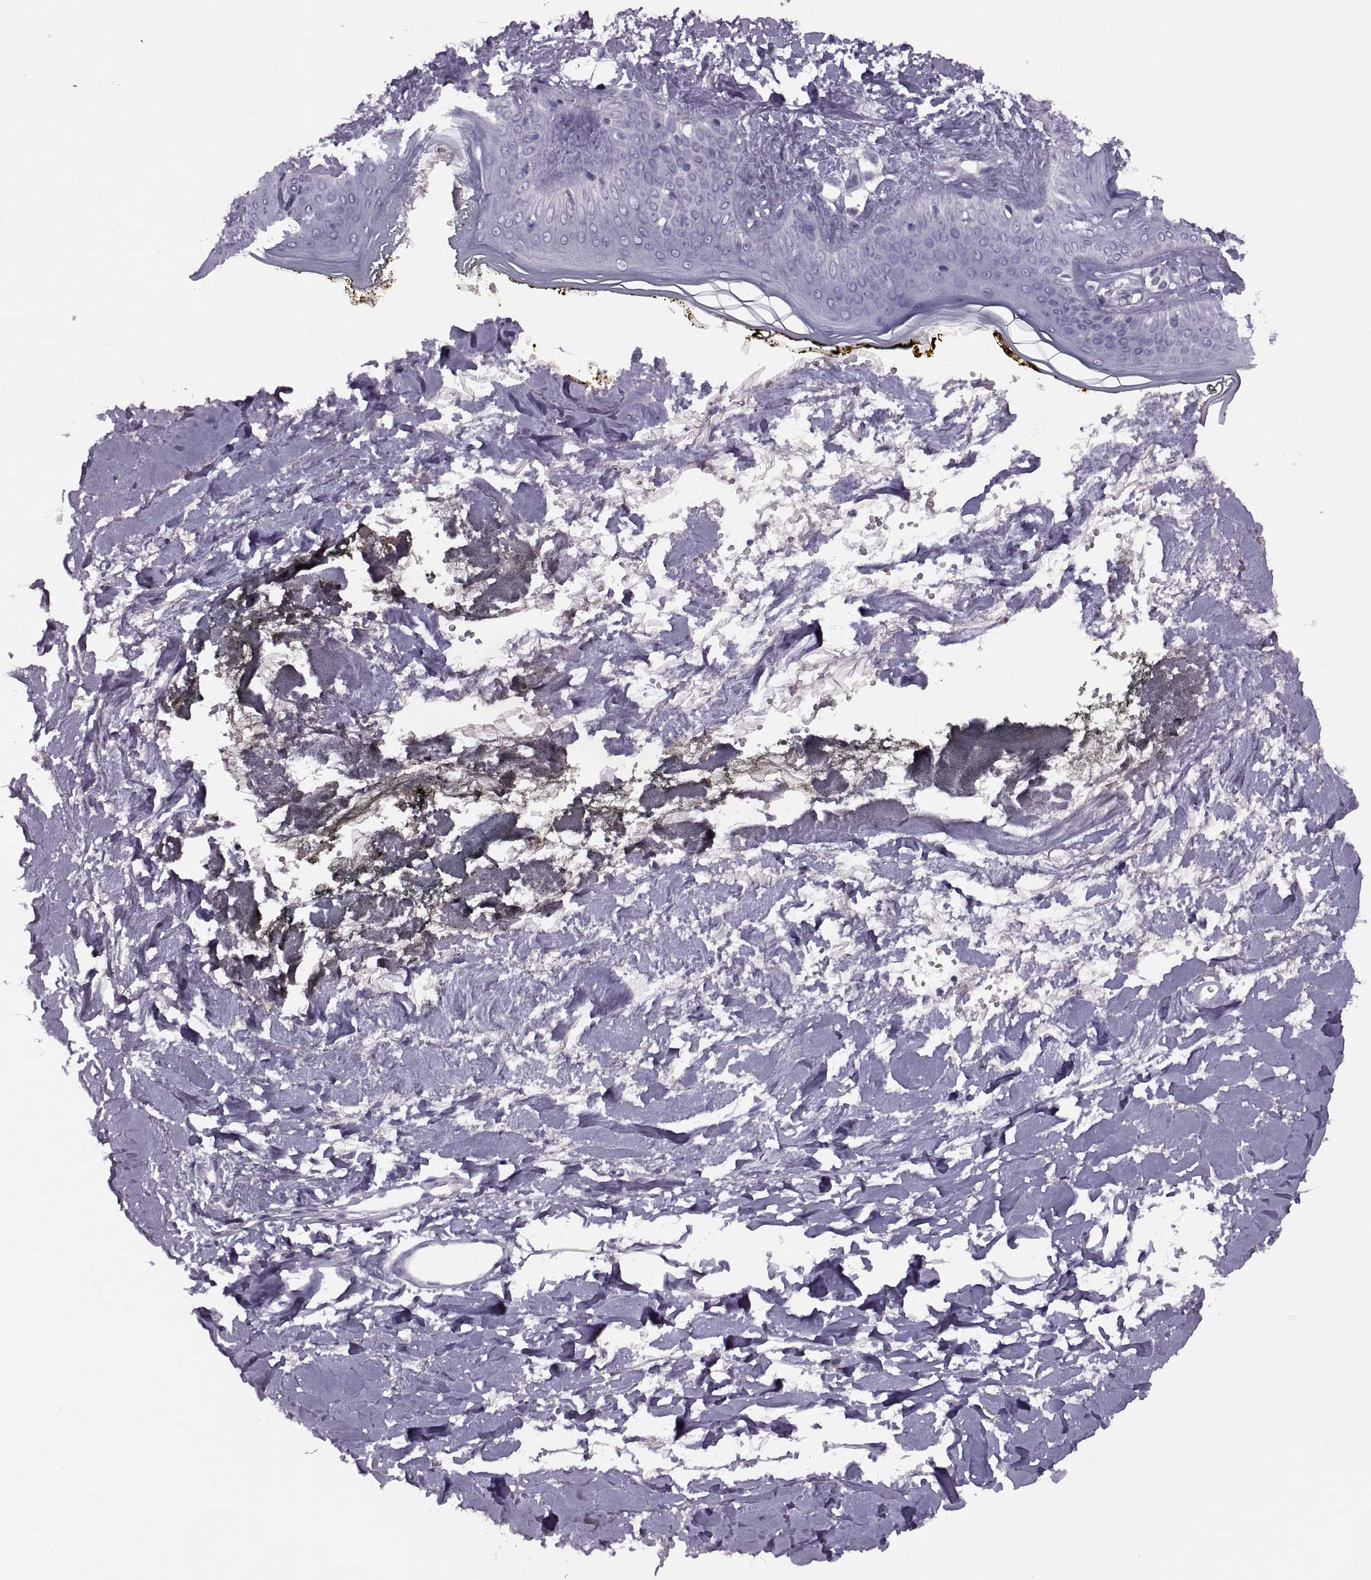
{"staining": {"intensity": "negative", "quantity": "none", "location": "none"}, "tissue": "skin", "cell_type": "Fibroblasts", "image_type": "normal", "snomed": [{"axis": "morphology", "description": "Normal tissue, NOS"}, {"axis": "topography", "description": "Skin"}], "caption": "IHC of normal human skin displays no positivity in fibroblasts.", "gene": "RSPH6A", "patient": {"sex": "female", "age": 34}}